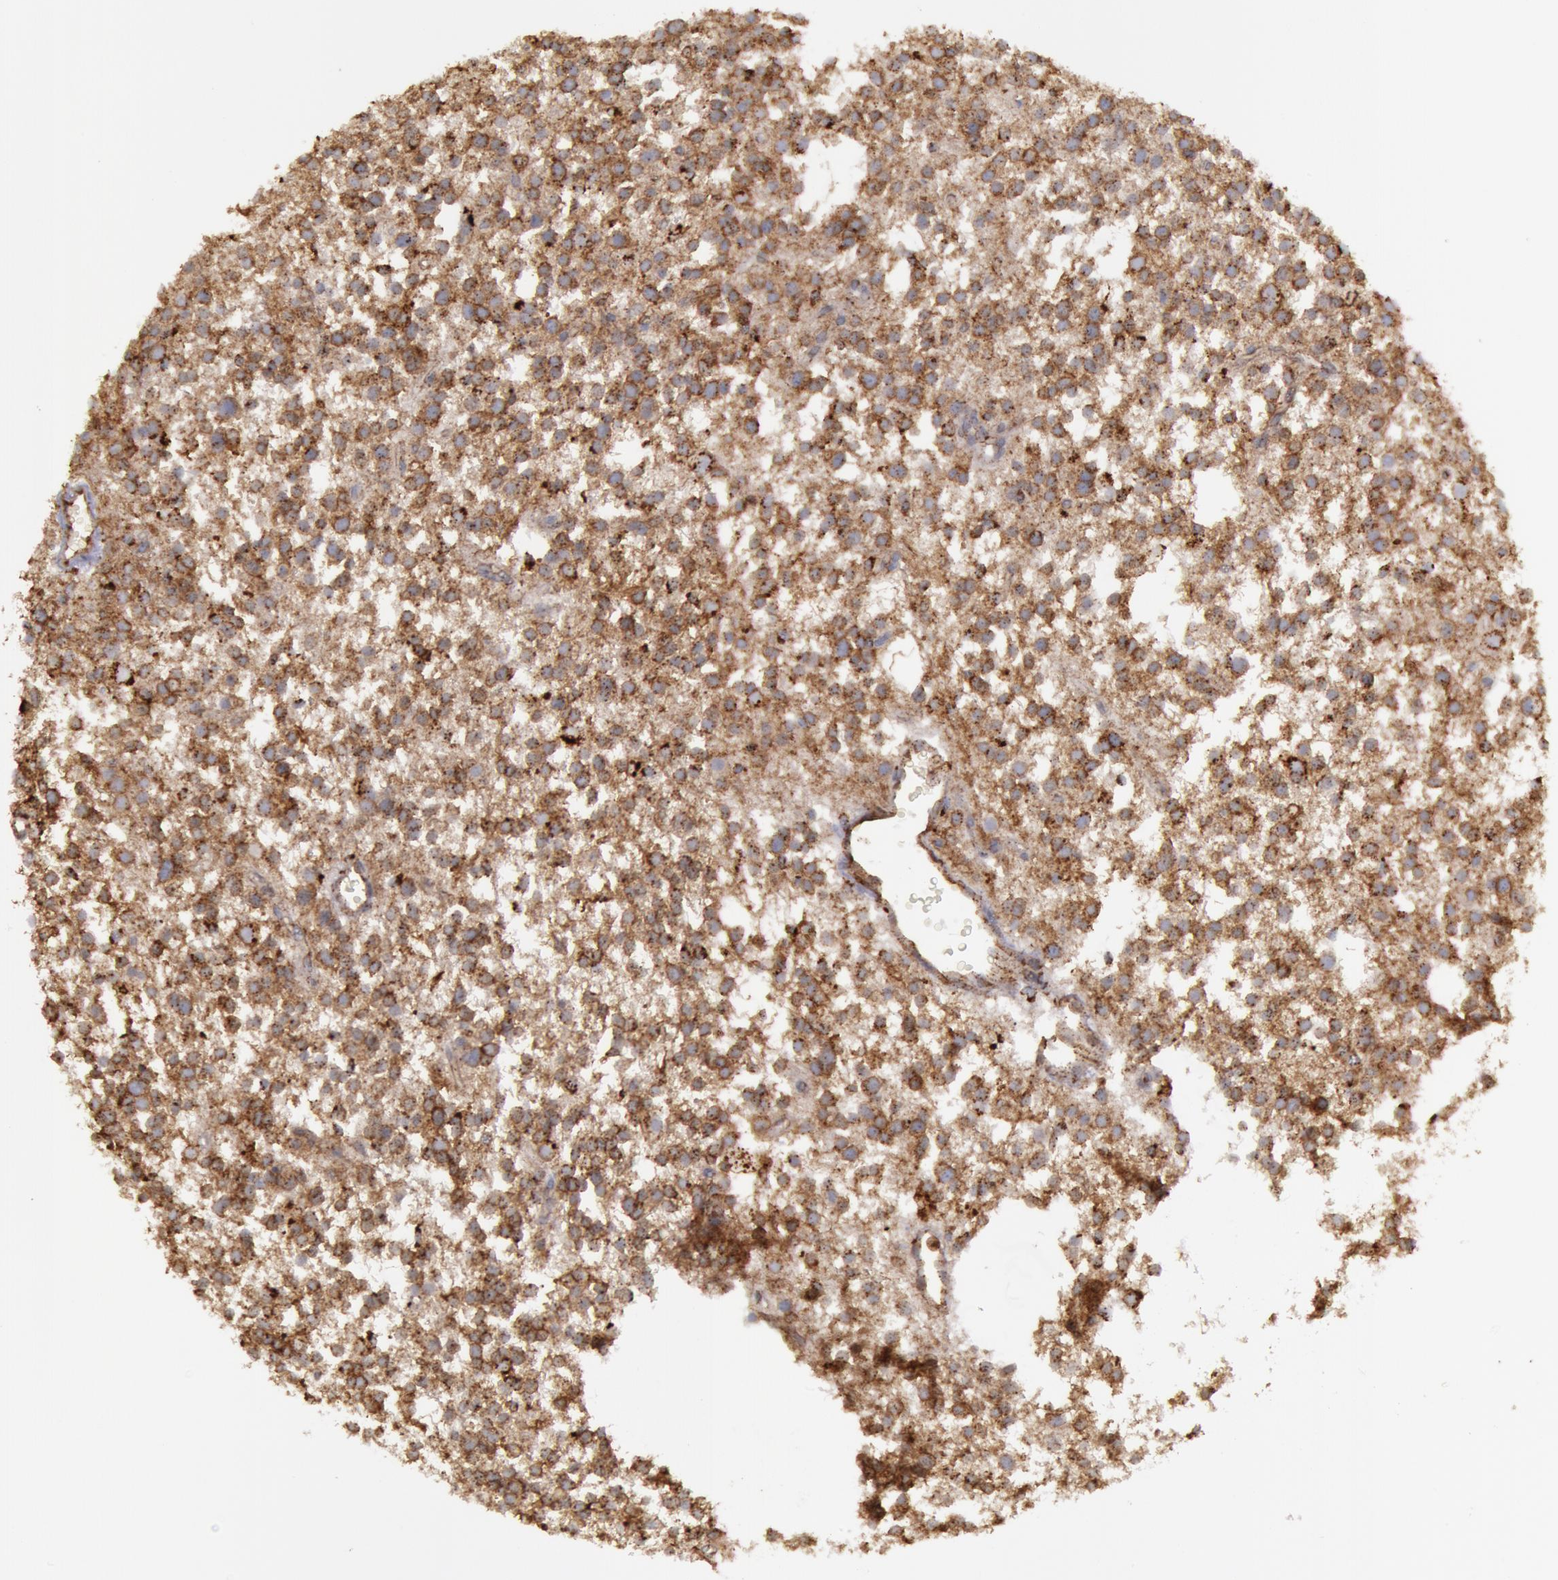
{"staining": {"intensity": "moderate", "quantity": ">75%", "location": "cytoplasmic/membranous"}, "tissue": "glioma", "cell_type": "Tumor cells", "image_type": "cancer", "snomed": [{"axis": "morphology", "description": "Glioma, malignant, Low grade"}, {"axis": "topography", "description": "Brain"}], "caption": "Immunohistochemistry (IHC) (DAB) staining of human malignant low-grade glioma demonstrates moderate cytoplasmic/membranous protein positivity in about >75% of tumor cells. Nuclei are stained in blue.", "gene": "FLOT2", "patient": {"sex": "female", "age": 36}}